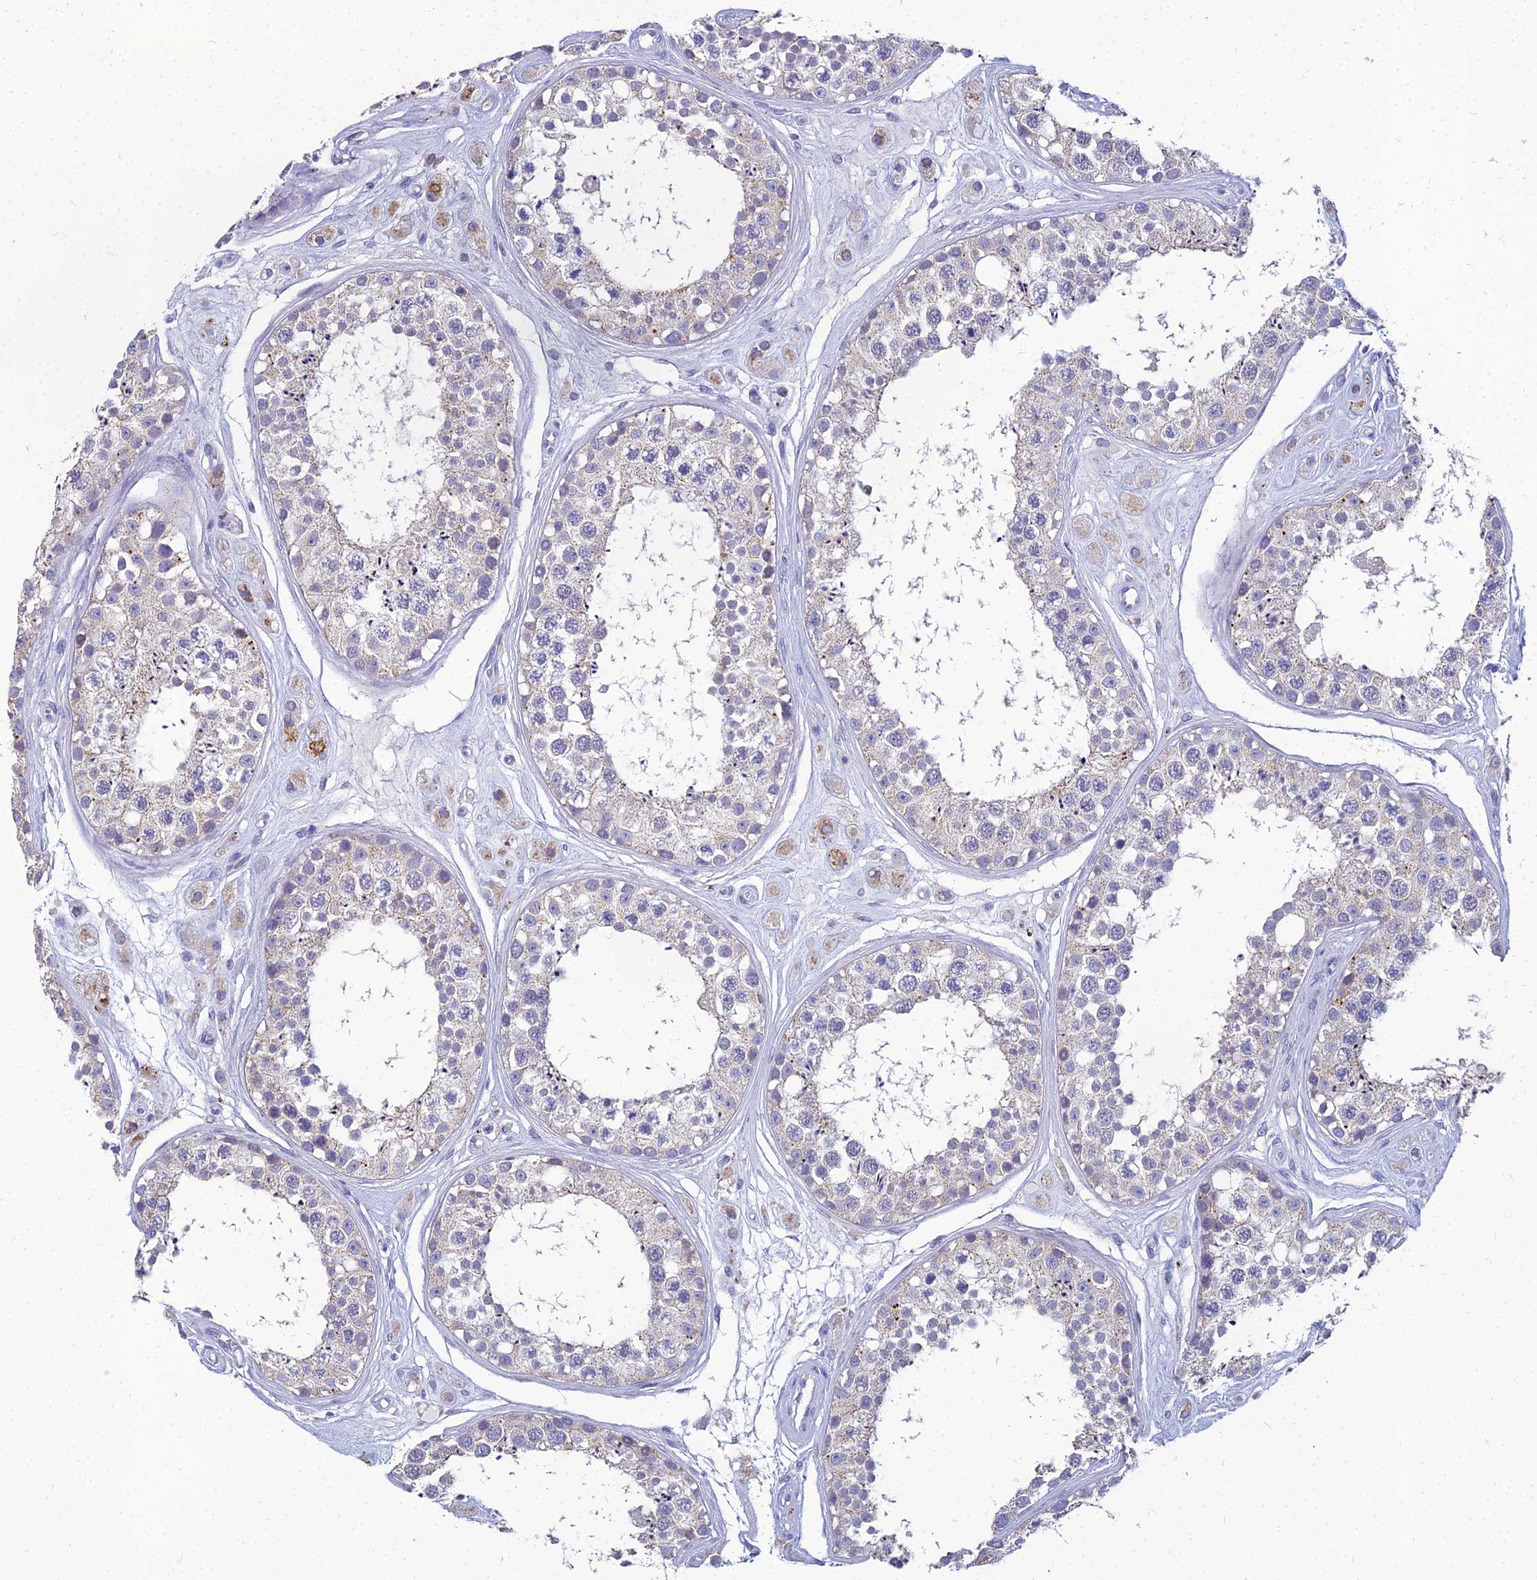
{"staining": {"intensity": "weak", "quantity": "<25%", "location": "cytoplasmic/membranous"}, "tissue": "testis", "cell_type": "Cells in seminiferous ducts", "image_type": "normal", "snomed": [{"axis": "morphology", "description": "Normal tissue, NOS"}, {"axis": "topography", "description": "Testis"}], "caption": "Immunohistochemistry of benign testis demonstrates no positivity in cells in seminiferous ducts. (Immunohistochemistry, brightfield microscopy, high magnification).", "gene": "NPY", "patient": {"sex": "male", "age": 25}}